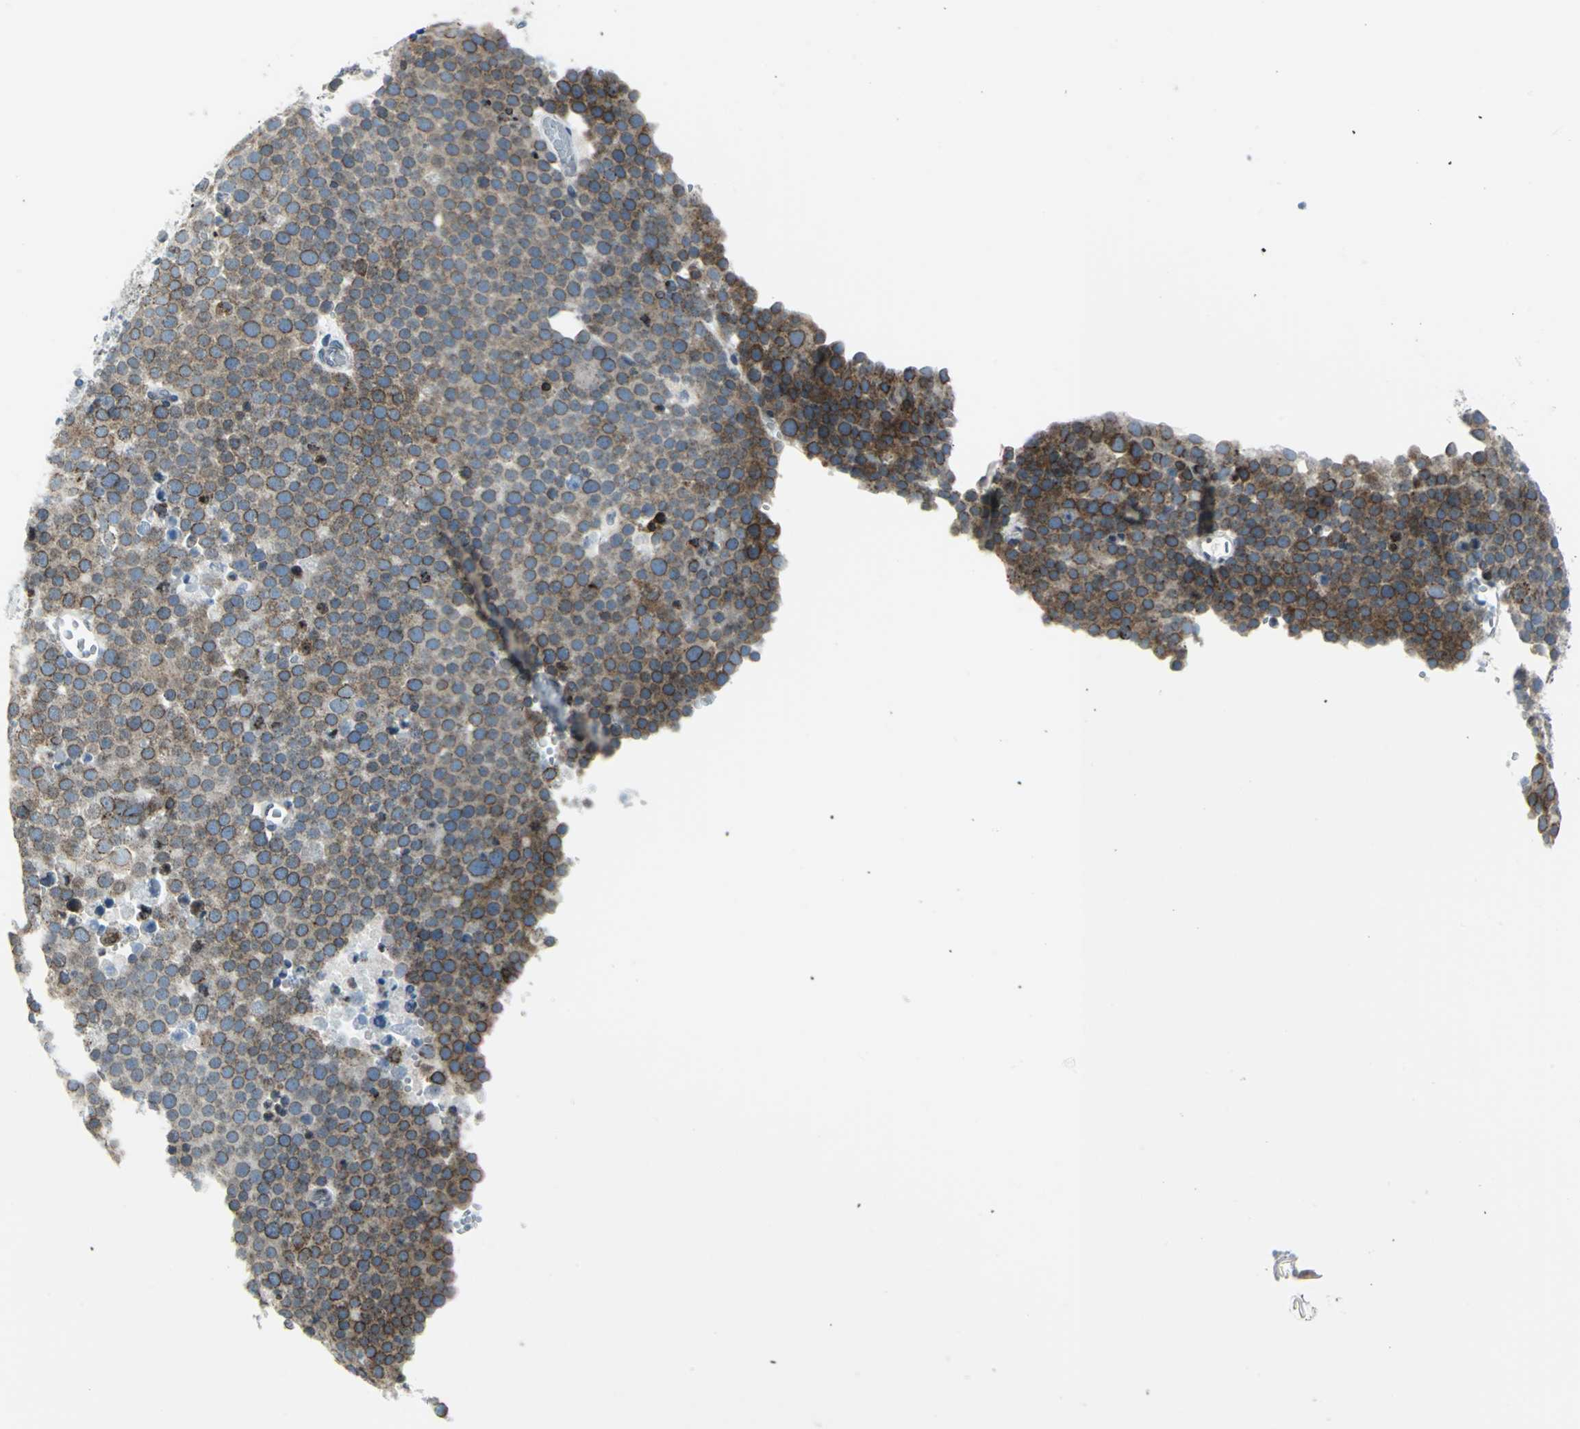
{"staining": {"intensity": "moderate", "quantity": ">75%", "location": "cytoplasmic/membranous,nuclear"}, "tissue": "testis cancer", "cell_type": "Tumor cells", "image_type": "cancer", "snomed": [{"axis": "morphology", "description": "Seminoma, NOS"}, {"axis": "topography", "description": "Testis"}], "caption": "Protein analysis of seminoma (testis) tissue exhibits moderate cytoplasmic/membranous and nuclear expression in approximately >75% of tumor cells.", "gene": "SNUPN", "patient": {"sex": "male", "age": 71}}